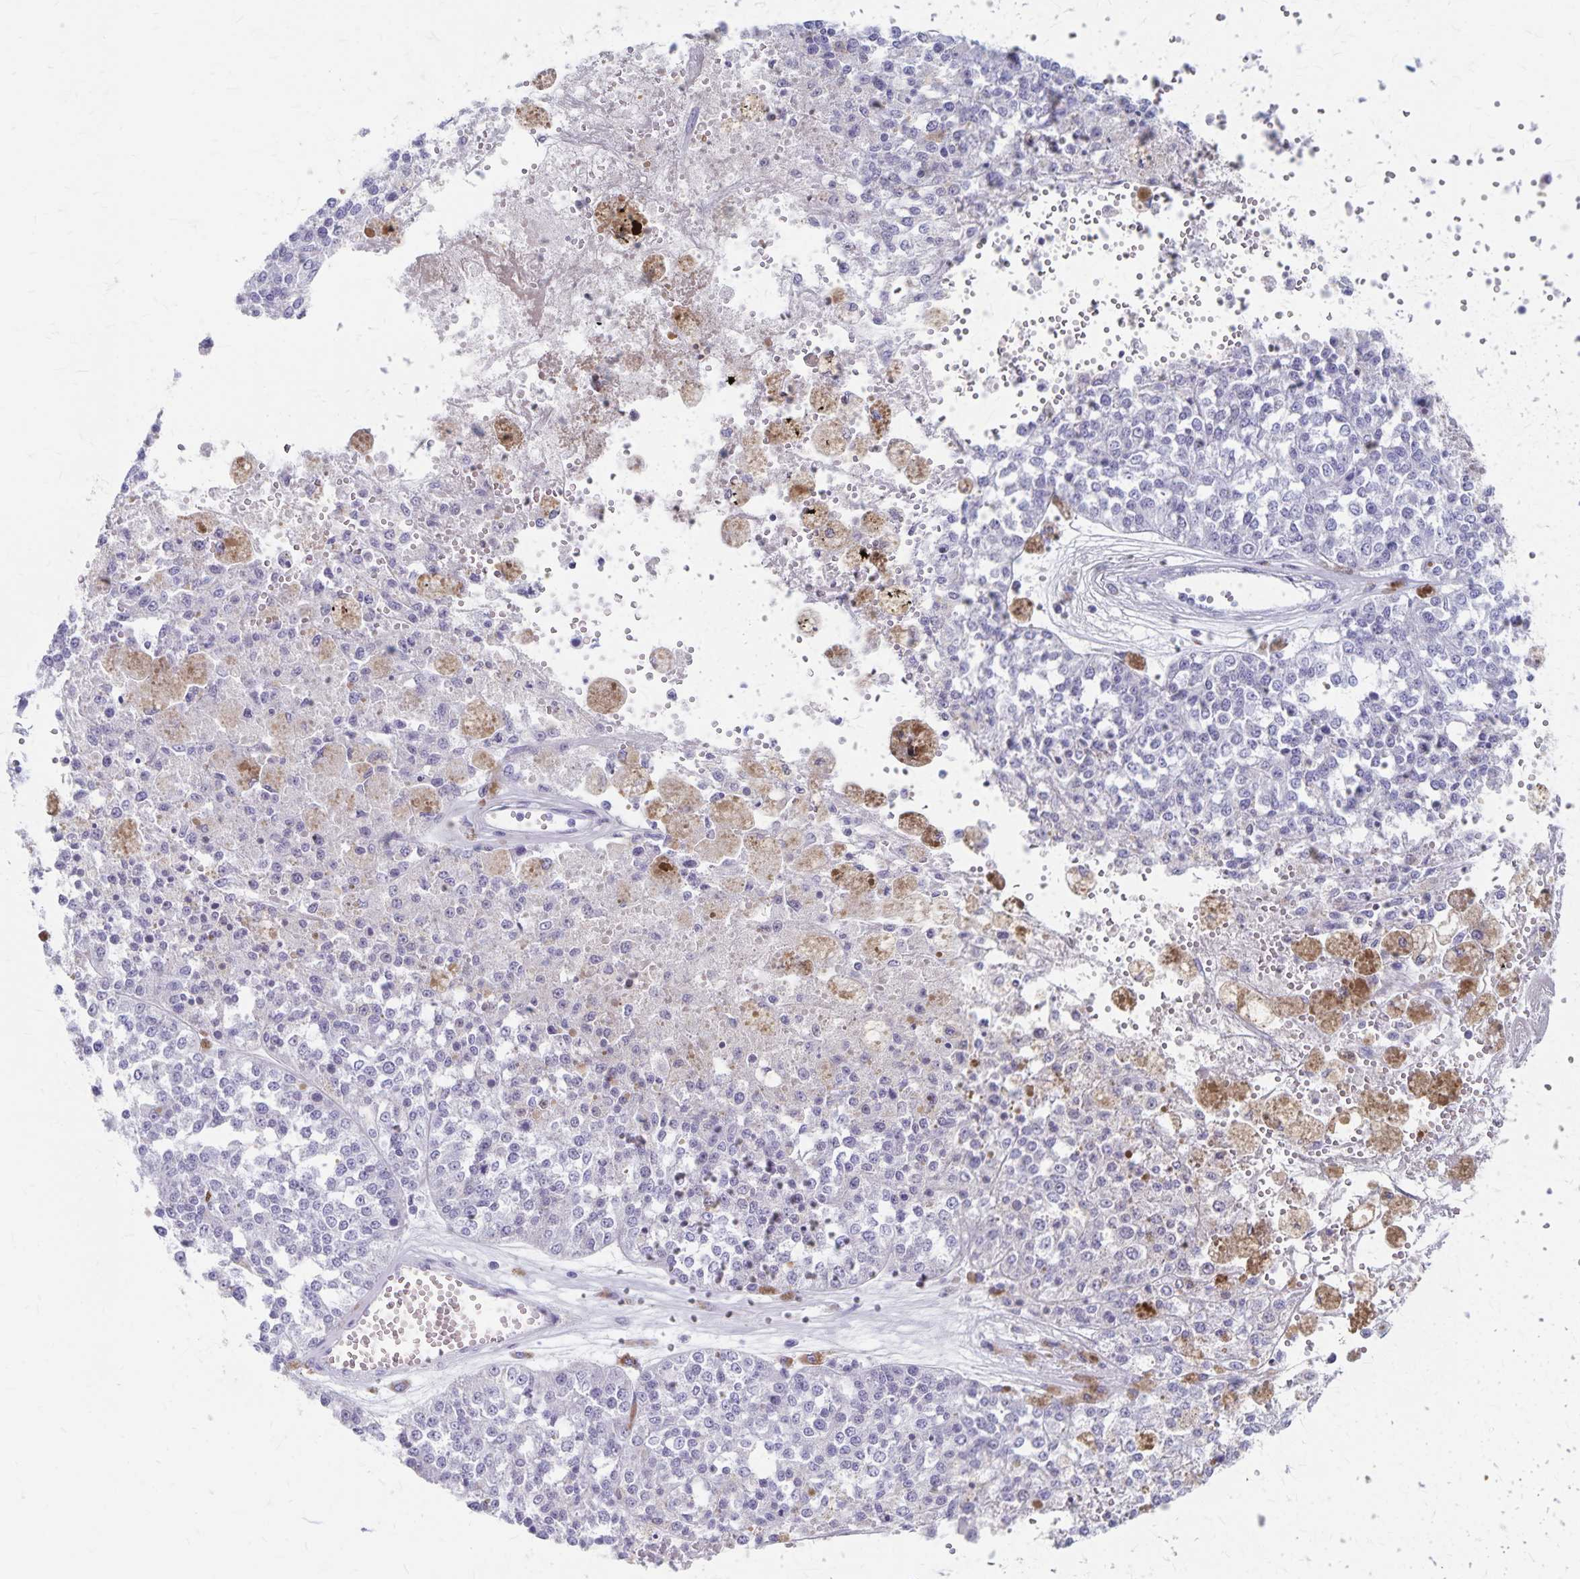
{"staining": {"intensity": "negative", "quantity": "none", "location": "none"}, "tissue": "melanoma", "cell_type": "Tumor cells", "image_type": "cancer", "snomed": [{"axis": "morphology", "description": "Malignant melanoma, Metastatic site"}, {"axis": "topography", "description": "Lymph node"}], "caption": "DAB (3,3'-diaminobenzidine) immunohistochemical staining of melanoma displays no significant positivity in tumor cells. (Stains: DAB immunohistochemistry with hematoxylin counter stain, Microscopy: brightfield microscopy at high magnification).", "gene": "GPBAR1", "patient": {"sex": "female", "age": 64}}